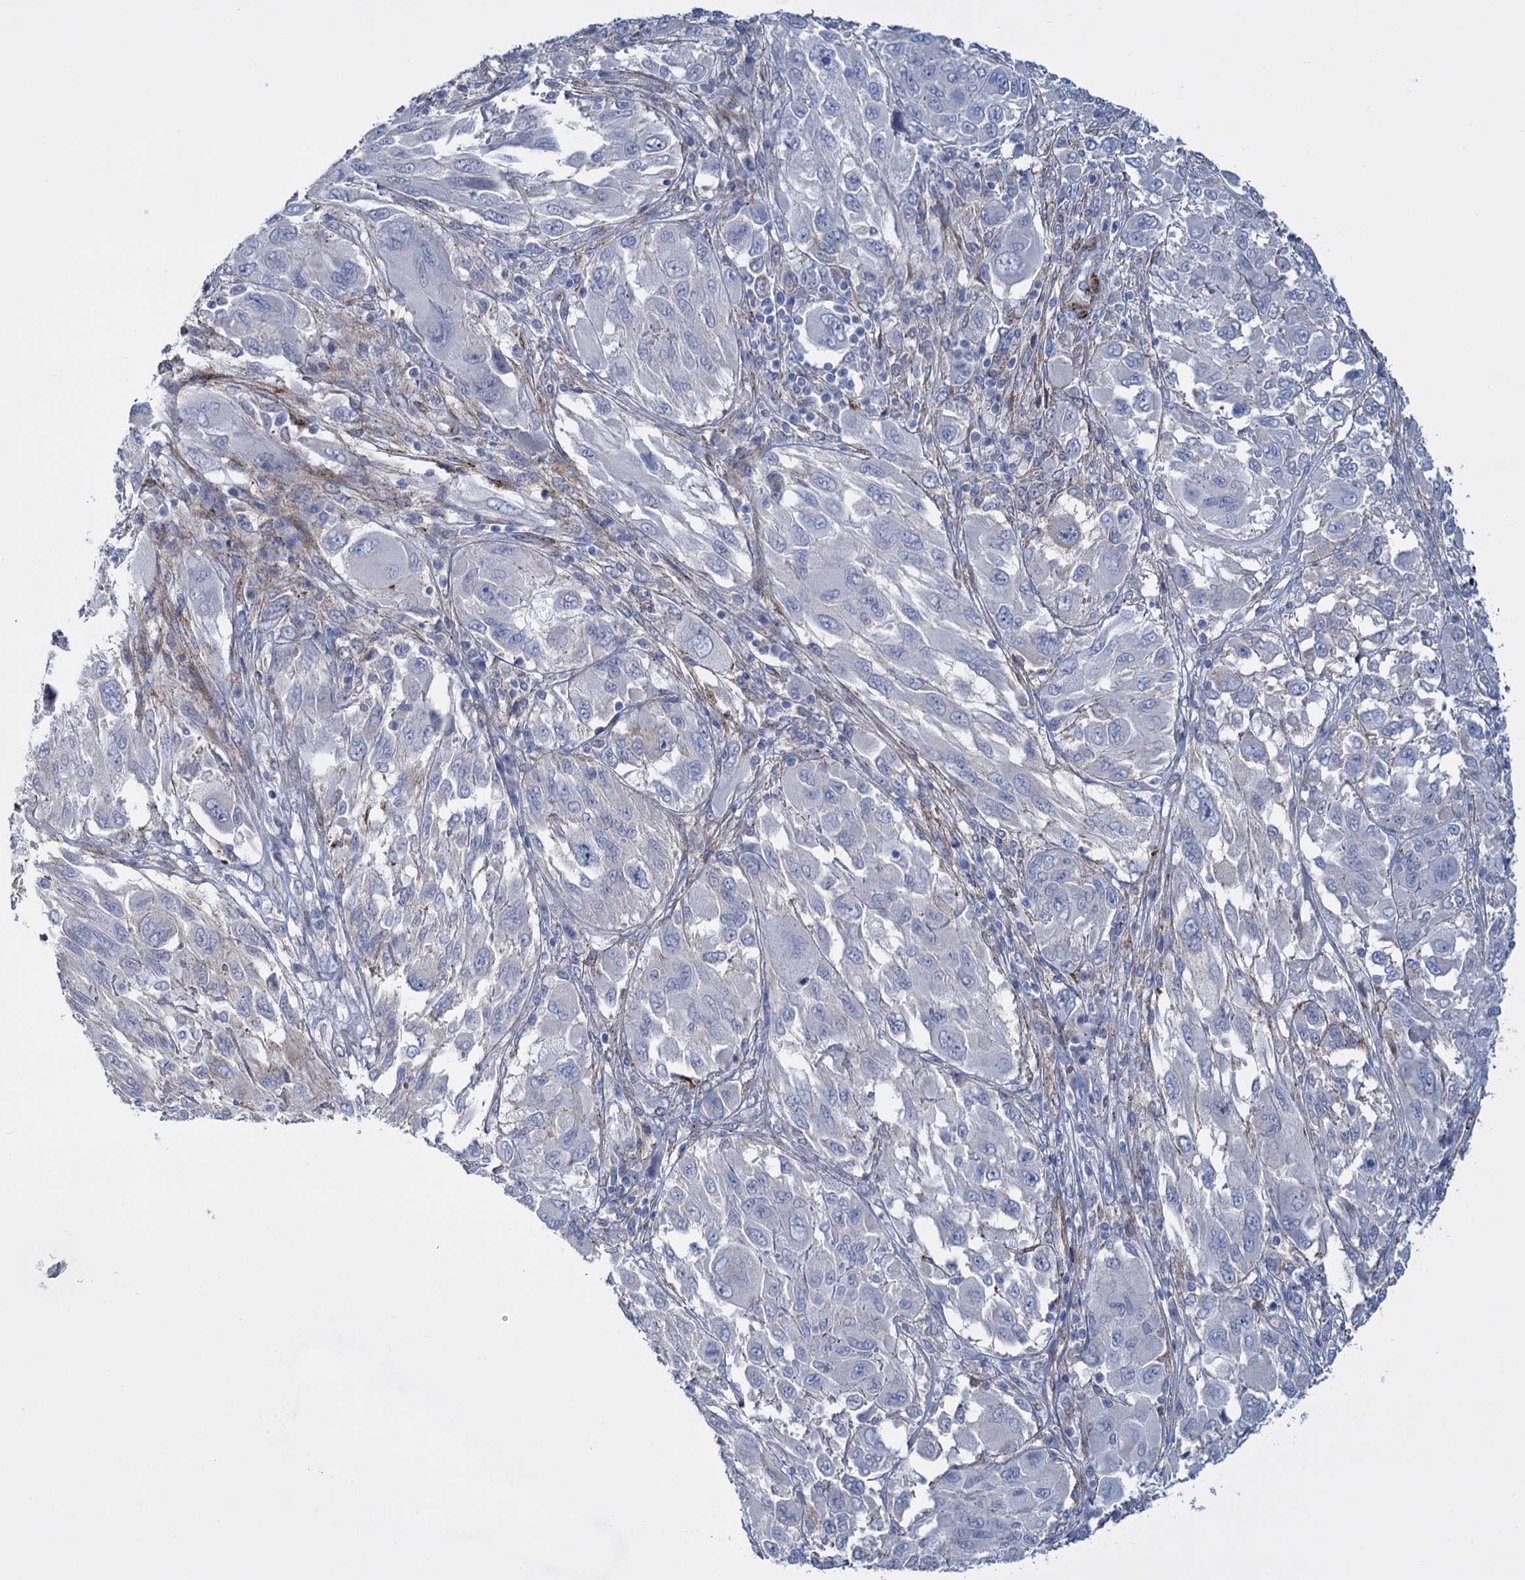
{"staining": {"intensity": "negative", "quantity": "none", "location": "none"}, "tissue": "melanoma", "cell_type": "Tumor cells", "image_type": "cancer", "snomed": [{"axis": "morphology", "description": "Malignant melanoma, NOS"}, {"axis": "topography", "description": "Skin"}], "caption": "DAB (3,3'-diaminobenzidine) immunohistochemical staining of melanoma exhibits no significant positivity in tumor cells.", "gene": "SNCG", "patient": {"sex": "female", "age": 91}}